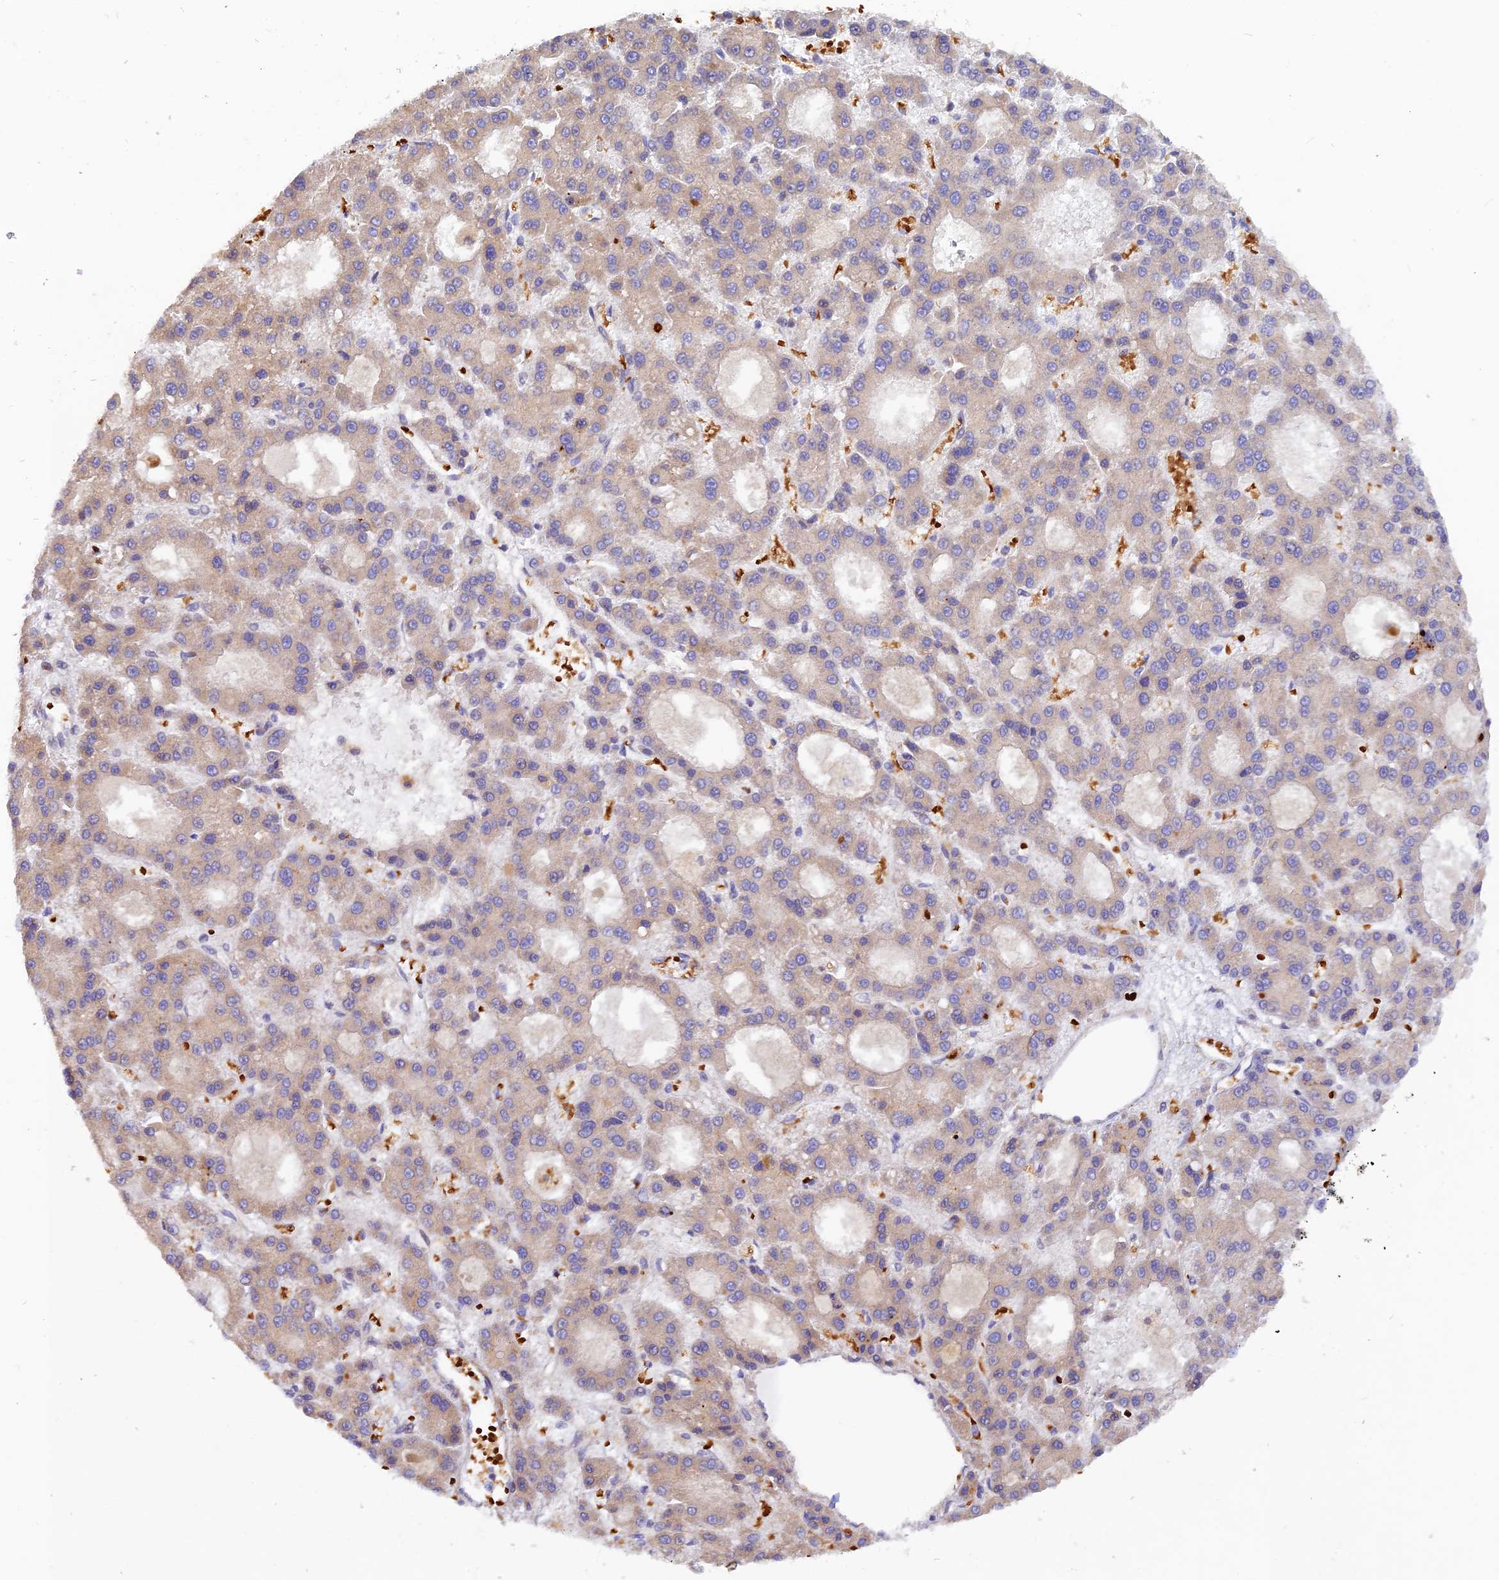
{"staining": {"intensity": "negative", "quantity": "none", "location": "none"}, "tissue": "liver cancer", "cell_type": "Tumor cells", "image_type": "cancer", "snomed": [{"axis": "morphology", "description": "Carcinoma, Hepatocellular, NOS"}, {"axis": "topography", "description": "Liver"}], "caption": "Immunohistochemistry (IHC) photomicrograph of neoplastic tissue: liver hepatocellular carcinoma stained with DAB (3,3'-diaminobenzidine) demonstrates no significant protein positivity in tumor cells.", "gene": "WDFY4", "patient": {"sex": "male", "age": 70}}